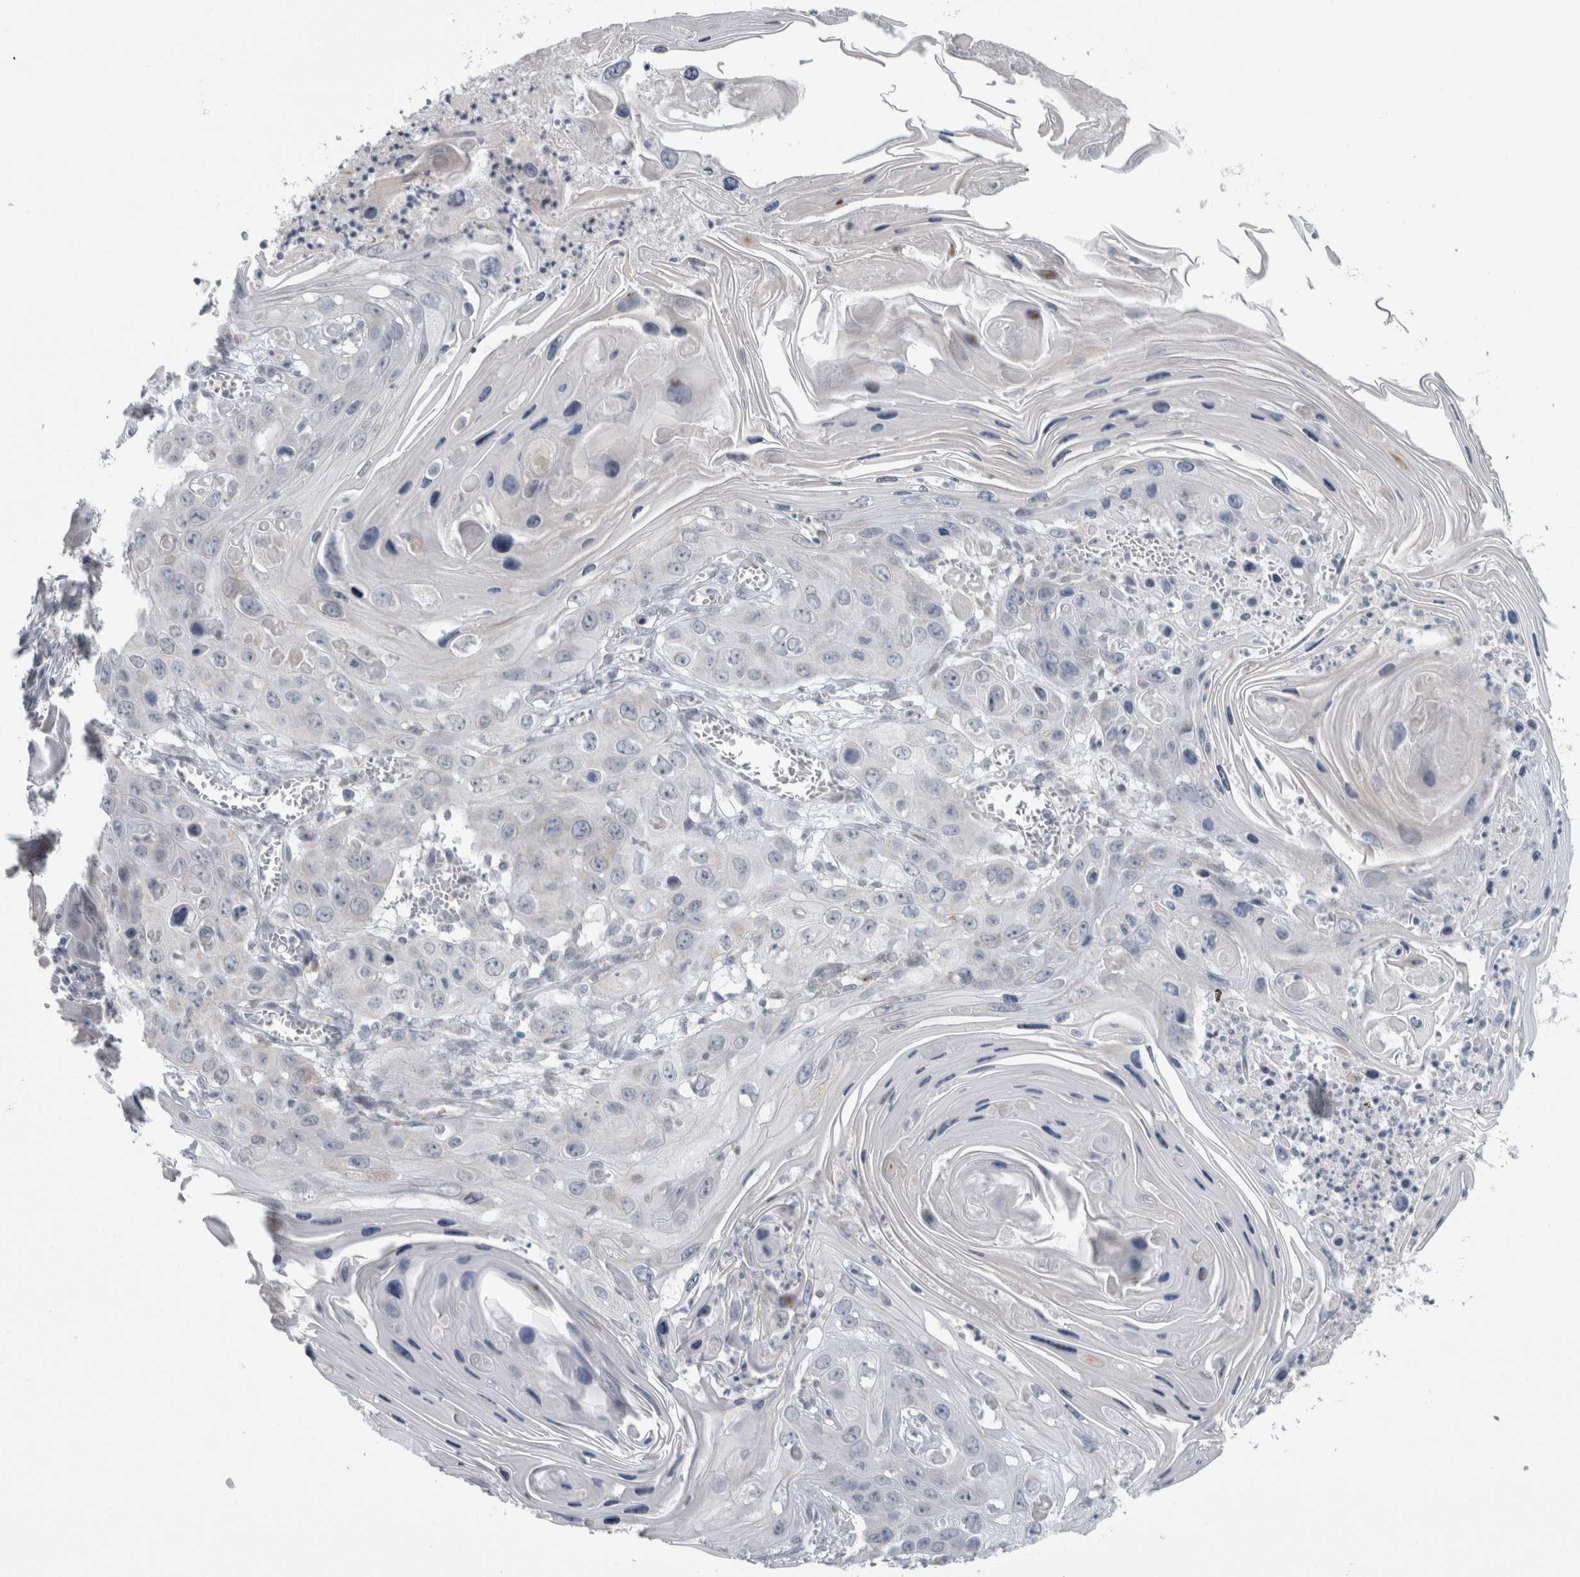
{"staining": {"intensity": "negative", "quantity": "none", "location": "none"}, "tissue": "skin cancer", "cell_type": "Tumor cells", "image_type": "cancer", "snomed": [{"axis": "morphology", "description": "Squamous cell carcinoma, NOS"}, {"axis": "topography", "description": "Skin"}], "caption": "Protein analysis of skin squamous cell carcinoma demonstrates no significant staining in tumor cells. (DAB IHC visualized using brightfield microscopy, high magnification).", "gene": "PLIN1", "patient": {"sex": "male", "age": 55}}